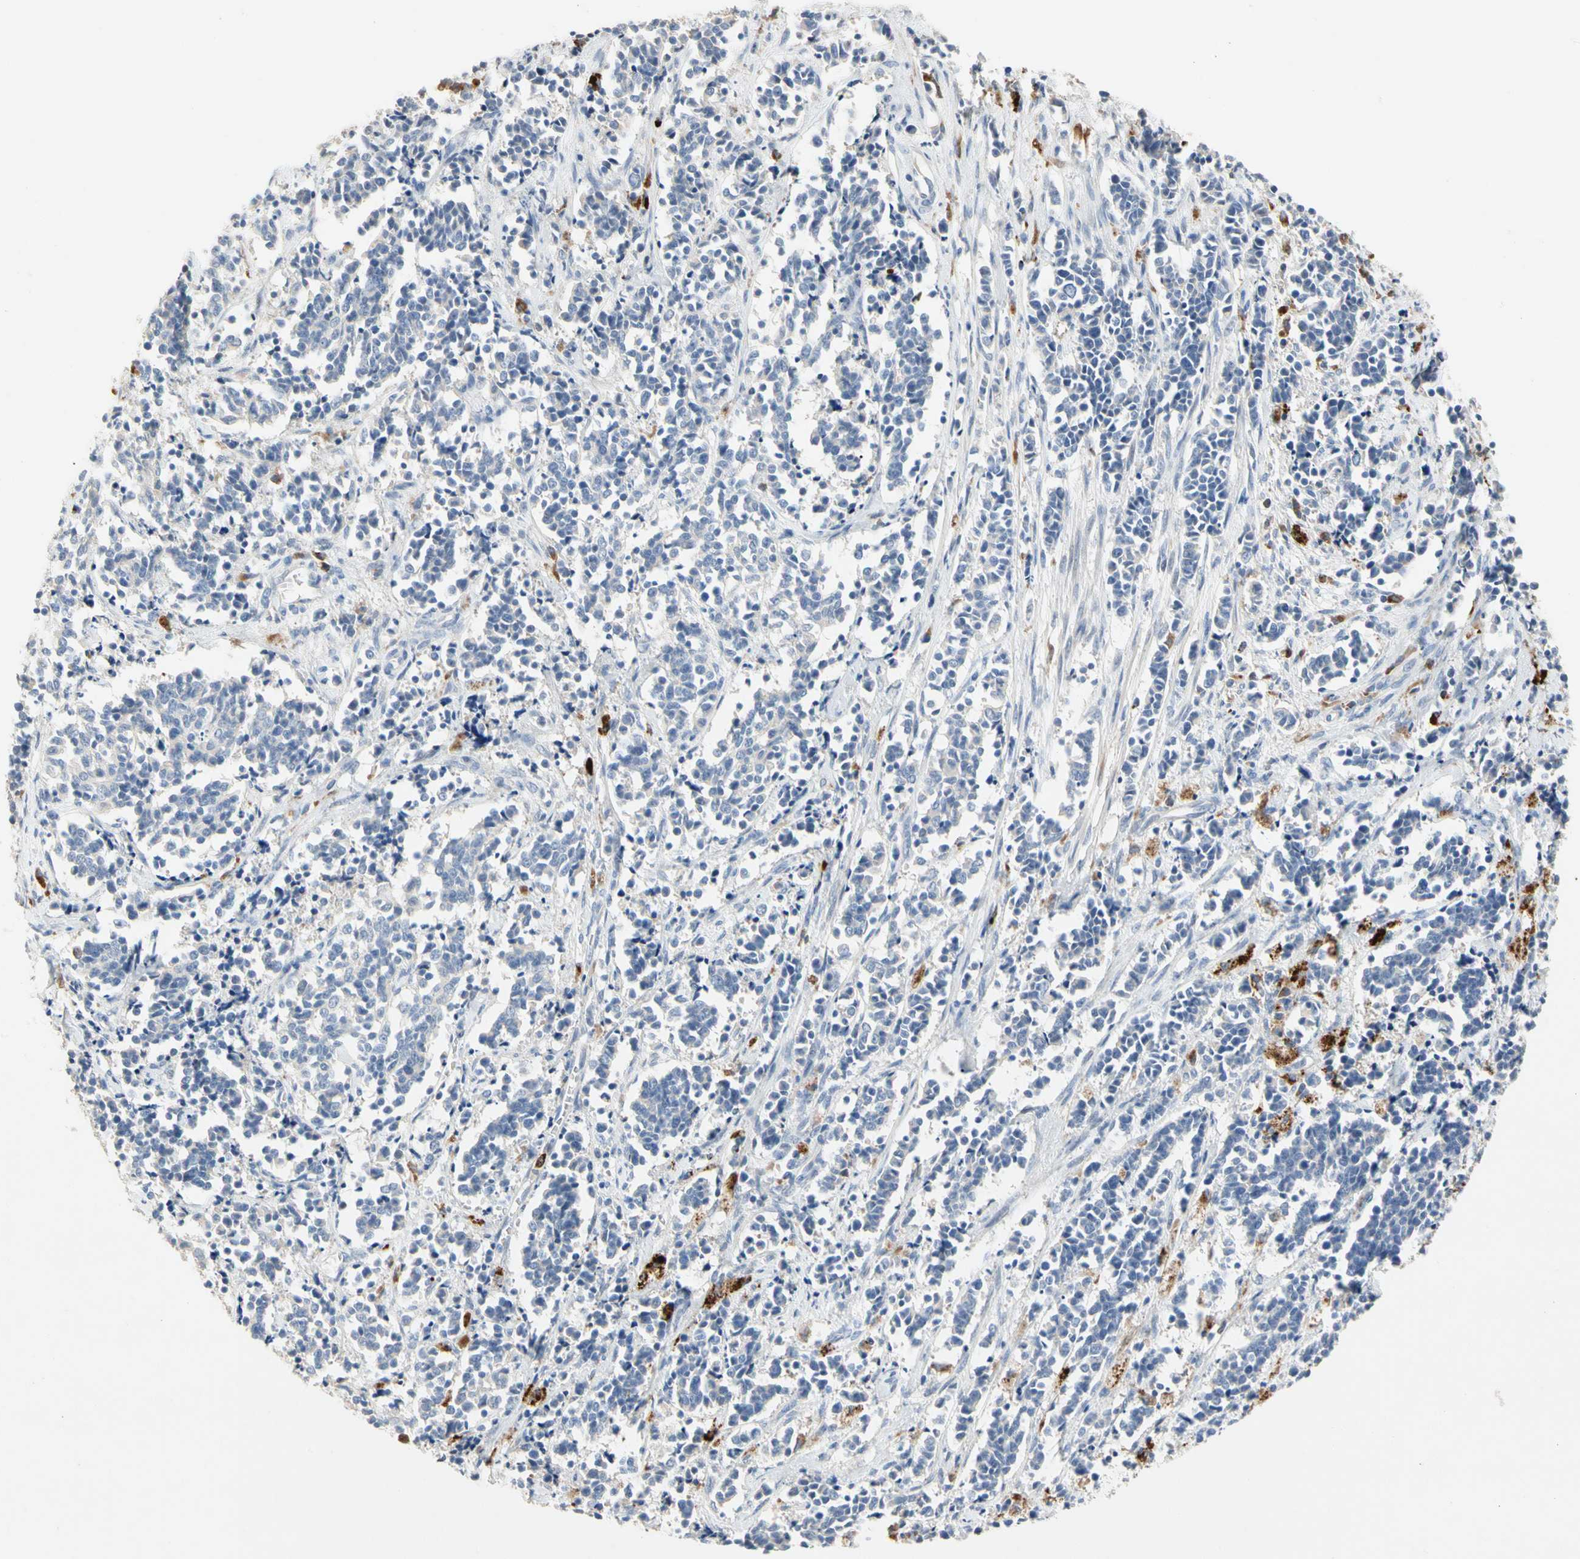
{"staining": {"intensity": "negative", "quantity": "none", "location": "none"}, "tissue": "cervical cancer", "cell_type": "Tumor cells", "image_type": "cancer", "snomed": [{"axis": "morphology", "description": "Squamous cell carcinoma, NOS"}, {"axis": "topography", "description": "Cervix"}], "caption": "Human squamous cell carcinoma (cervical) stained for a protein using immunohistochemistry (IHC) reveals no staining in tumor cells.", "gene": "ADA2", "patient": {"sex": "female", "age": 35}}